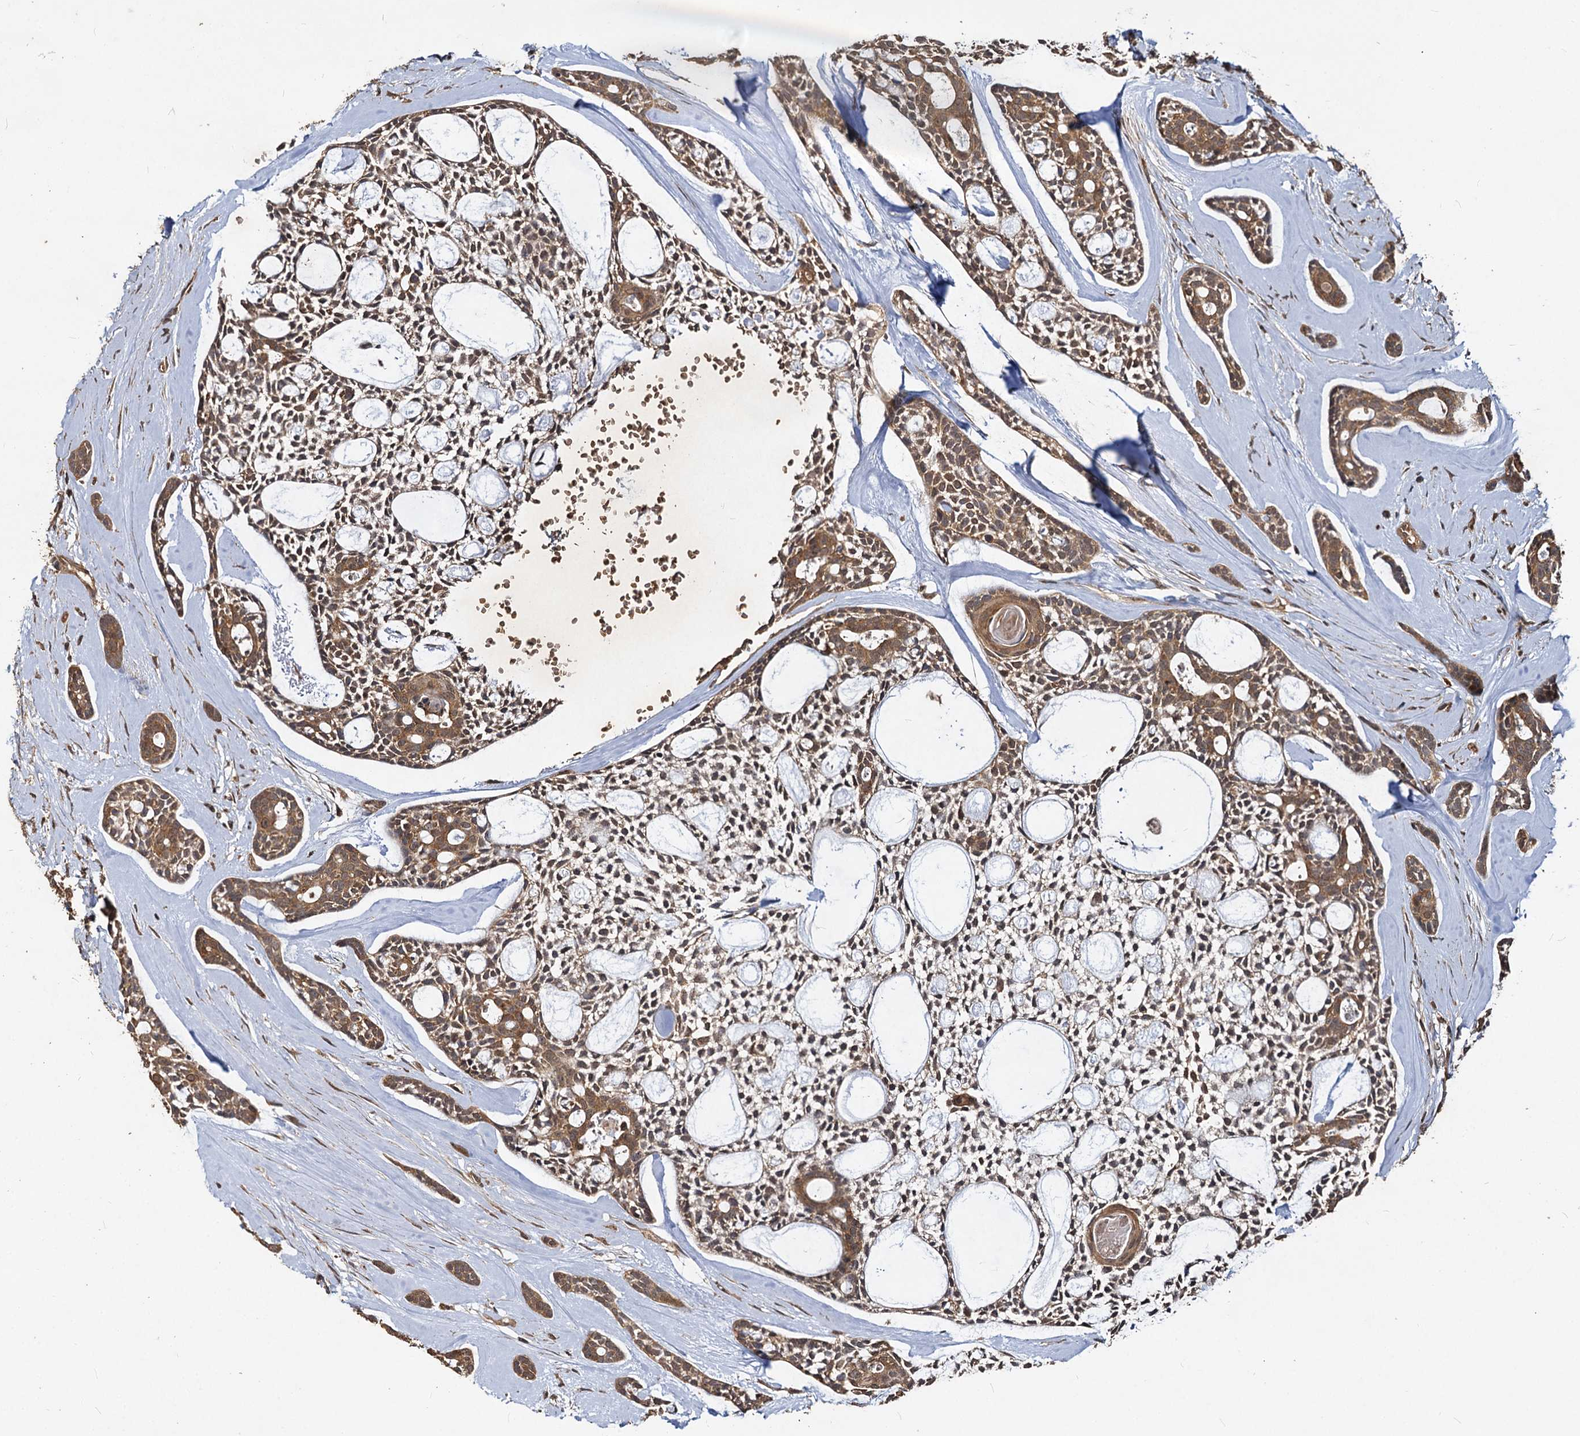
{"staining": {"intensity": "moderate", "quantity": ">75%", "location": "cytoplasmic/membranous"}, "tissue": "head and neck cancer", "cell_type": "Tumor cells", "image_type": "cancer", "snomed": [{"axis": "morphology", "description": "Adenocarcinoma, NOS"}, {"axis": "topography", "description": "Subcutis"}, {"axis": "topography", "description": "Head-Neck"}], "caption": "Moderate cytoplasmic/membranous positivity is present in approximately >75% of tumor cells in head and neck cancer (adenocarcinoma). Nuclei are stained in blue.", "gene": "VPS51", "patient": {"sex": "female", "age": 73}}